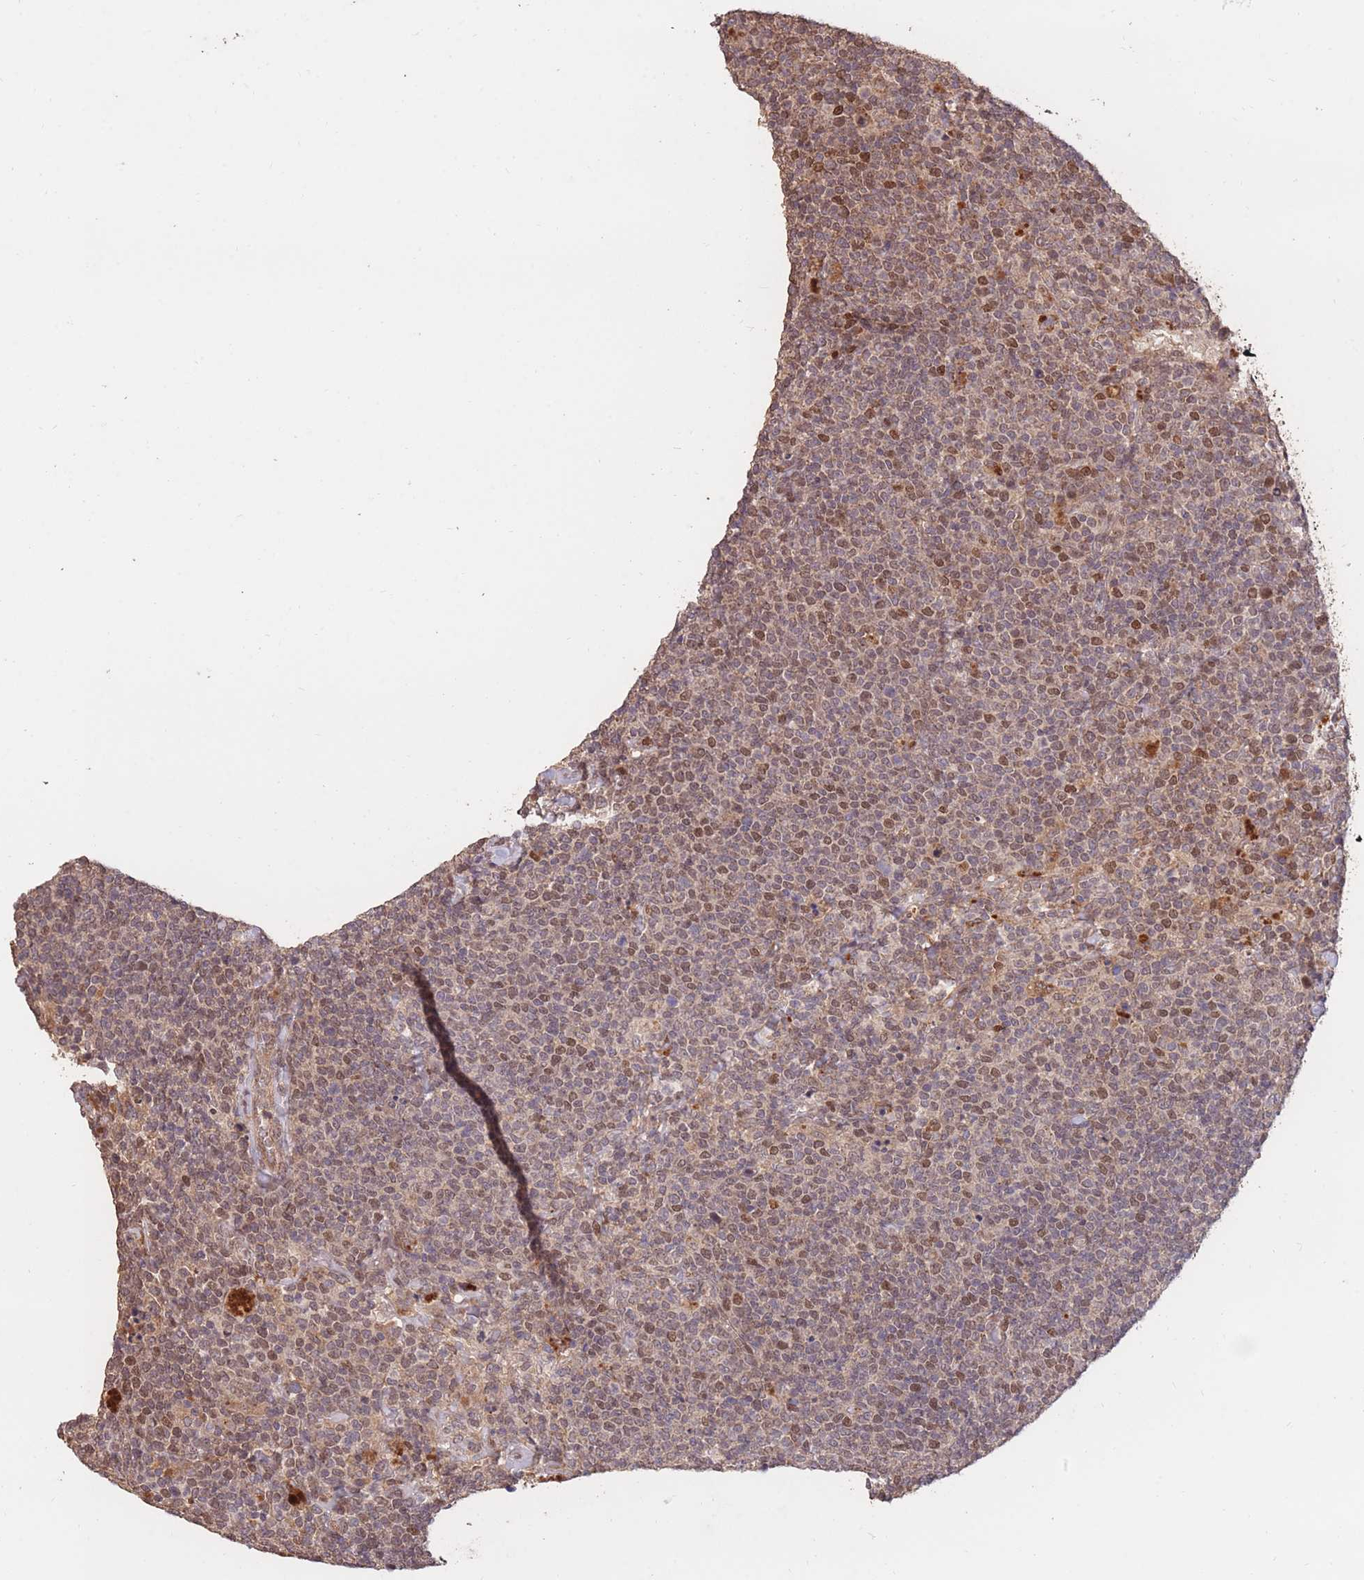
{"staining": {"intensity": "moderate", "quantity": "25%-75%", "location": "cytoplasmic/membranous,nuclear"}, "tissue": "lymphoma", "cell_type": "Tumor cells", "image_type": "cancer", "snomed": [{"axis": "morphology", "description": "Malignant lymphoma, non-Hodgkin's type, High grade"}, {"axis": "topography", "description": "Lymph node"}], "caption": "A photomicrograph showing moderate cytoplasmic/membranous and nuclear positivity in about 25%-75% of tumor cells in lymphoma, as visualized by brown immunohistochemical staining.", "gene": "RGS14", "patient": {"sex": "male", "age": 61}}